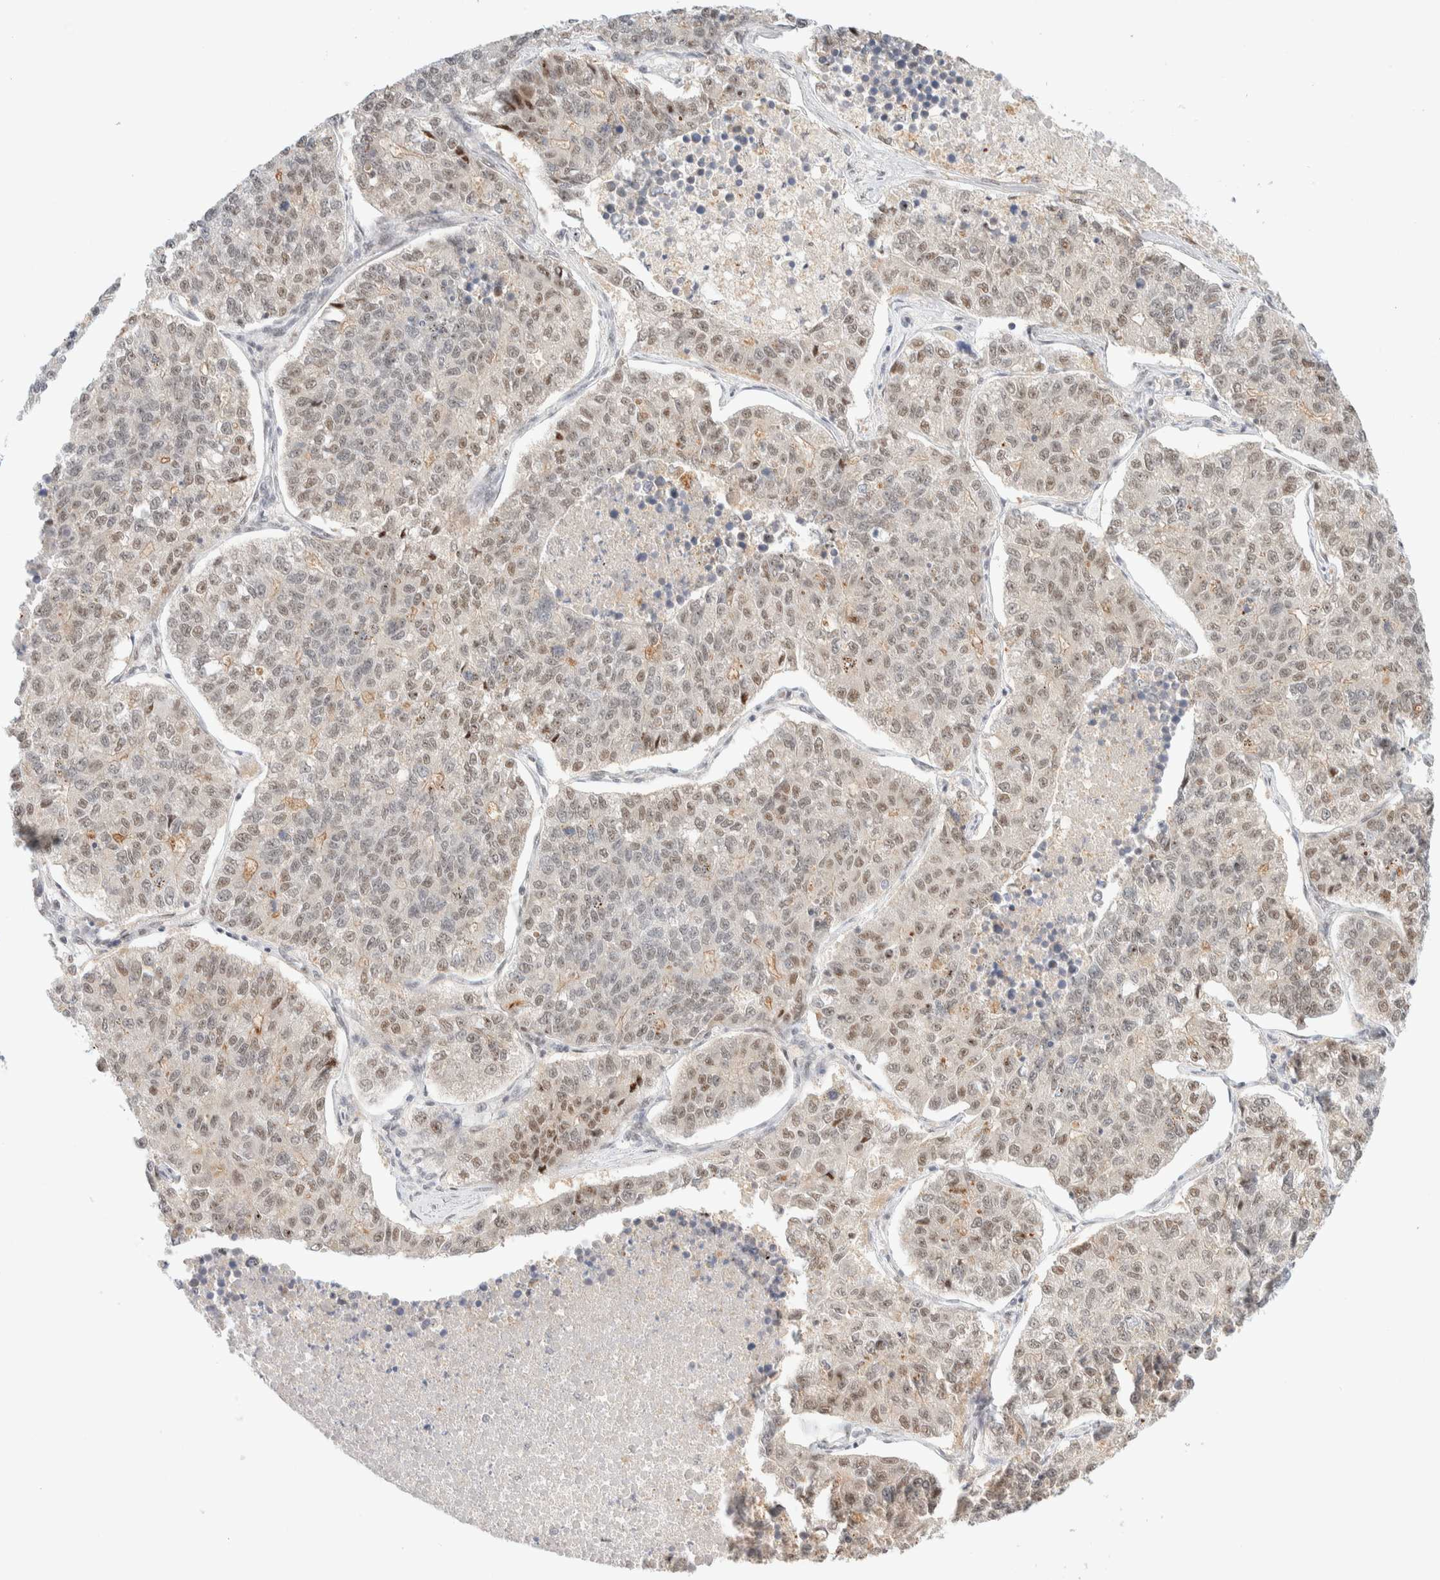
{"staining": {"intensity": "weak", "quantity": ">75%", "location": "nuclear"}, "tissue": "lung cancer", "cell_type": "Tumor cells", "image_type": "cancer", "snomed": [{"axis": "morphology", "description": "Adenocarcinoma, NOS"}, {"axis": "topography", "description": "Lung"}], "caption": "A brown stain highlights weak nuclear staining of a protein in lung cancer tumor cells.", "gene": "PYGO2", "patient": {"sex": "male", "age": 49}}